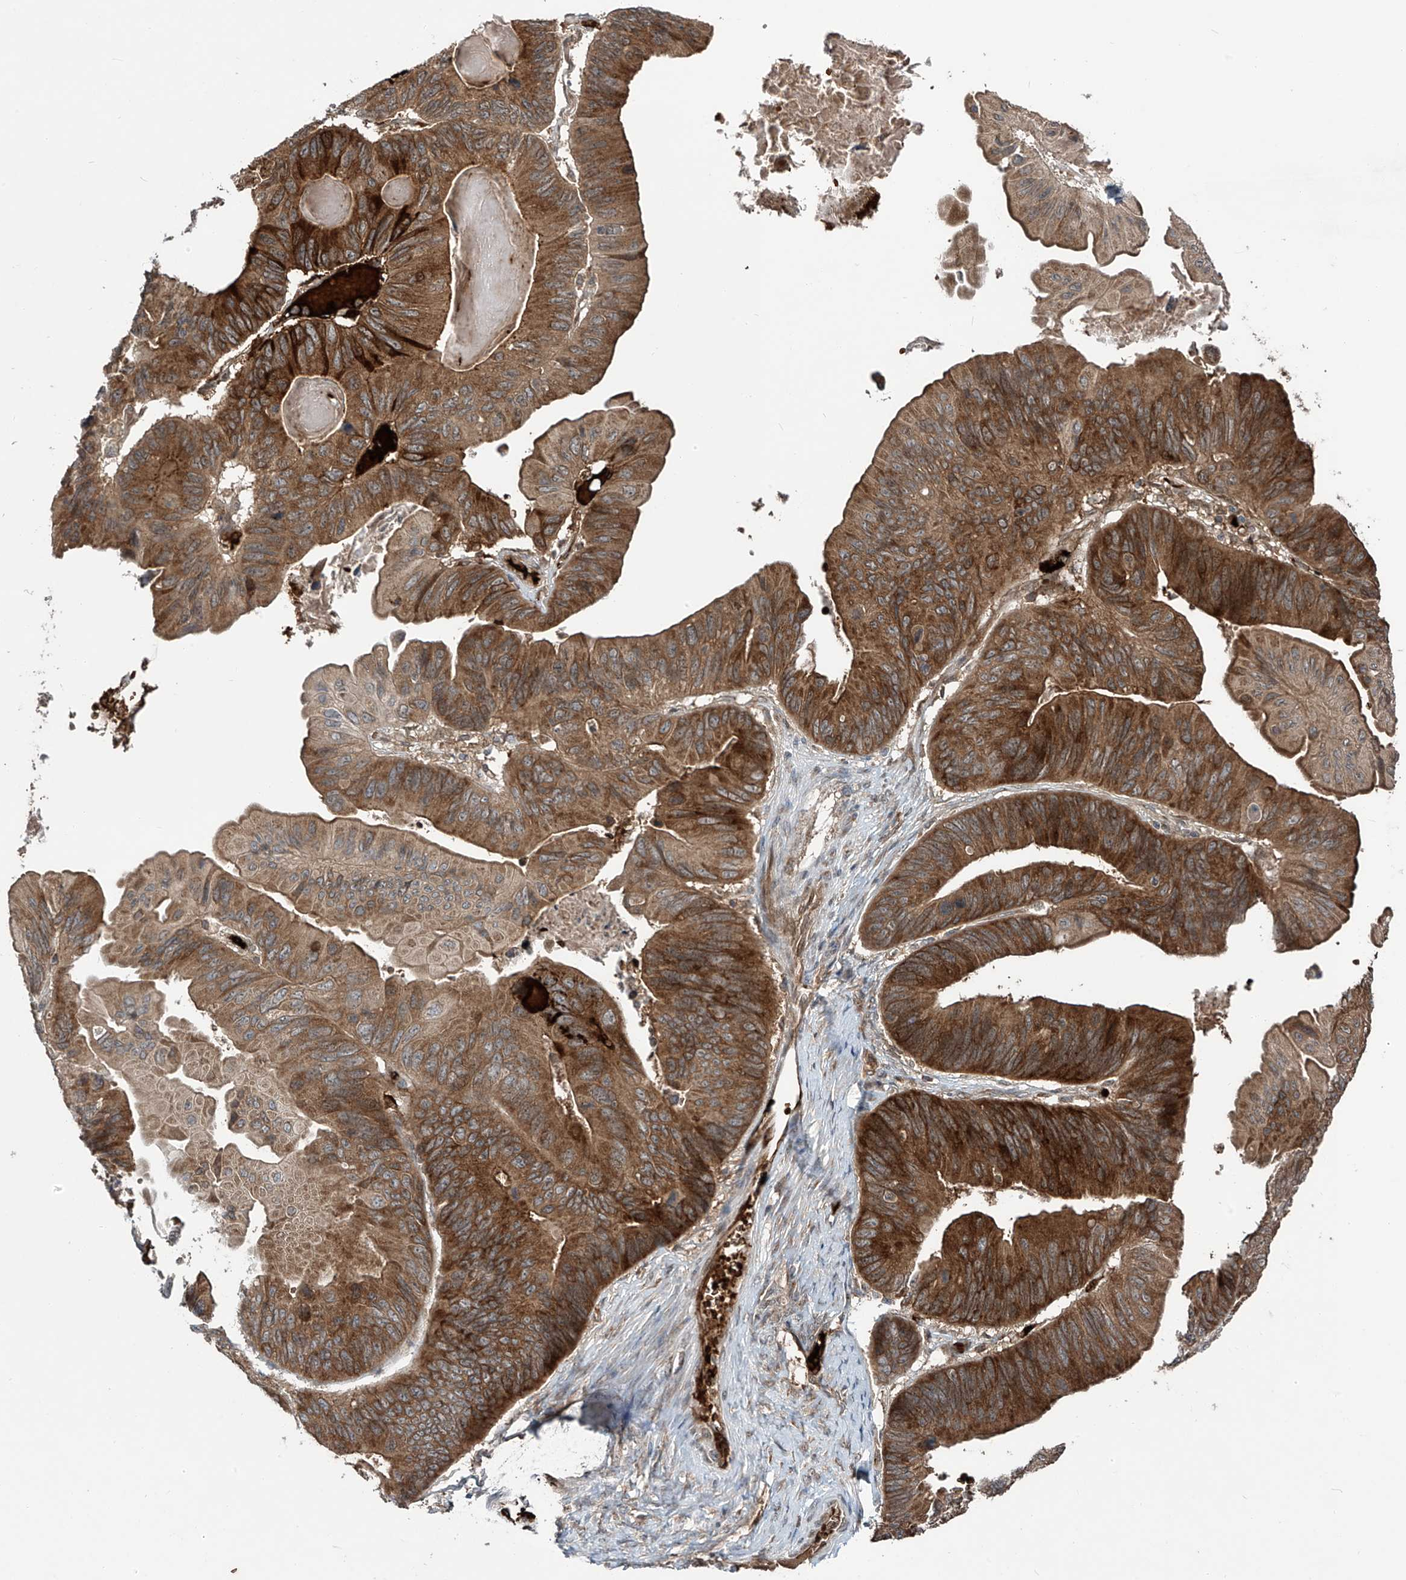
{"staining": {"intensity": "moderate", "quantity": ">75%", "location": "cytoplasmic/membranous"}, "tissue": "ovarian cancer", "cell_type": "Tumor cells", "image_type": "cancer", "snomed": [{"axis": "morphology", "description": "Cystadenocarcinoma, mucinous, NOS"}, {"axis": "topography", "description": "Ovary"}], "caption": "The immunohistochemical stain highlights moderate cytoplasmic/membranous positivity in tumor cells of ovarian cancer (mucinous cystadenocarcinoma) tissue. The staining was performed using DAB (3,3'-diaminobenzidine) to visualize the protein expression in brown, while the nuclei were stained in blue with hematoxylin (Magnification: 20x).", "gene": "ZDHHC9", "patient": {"sex": "female", "age": 61}}